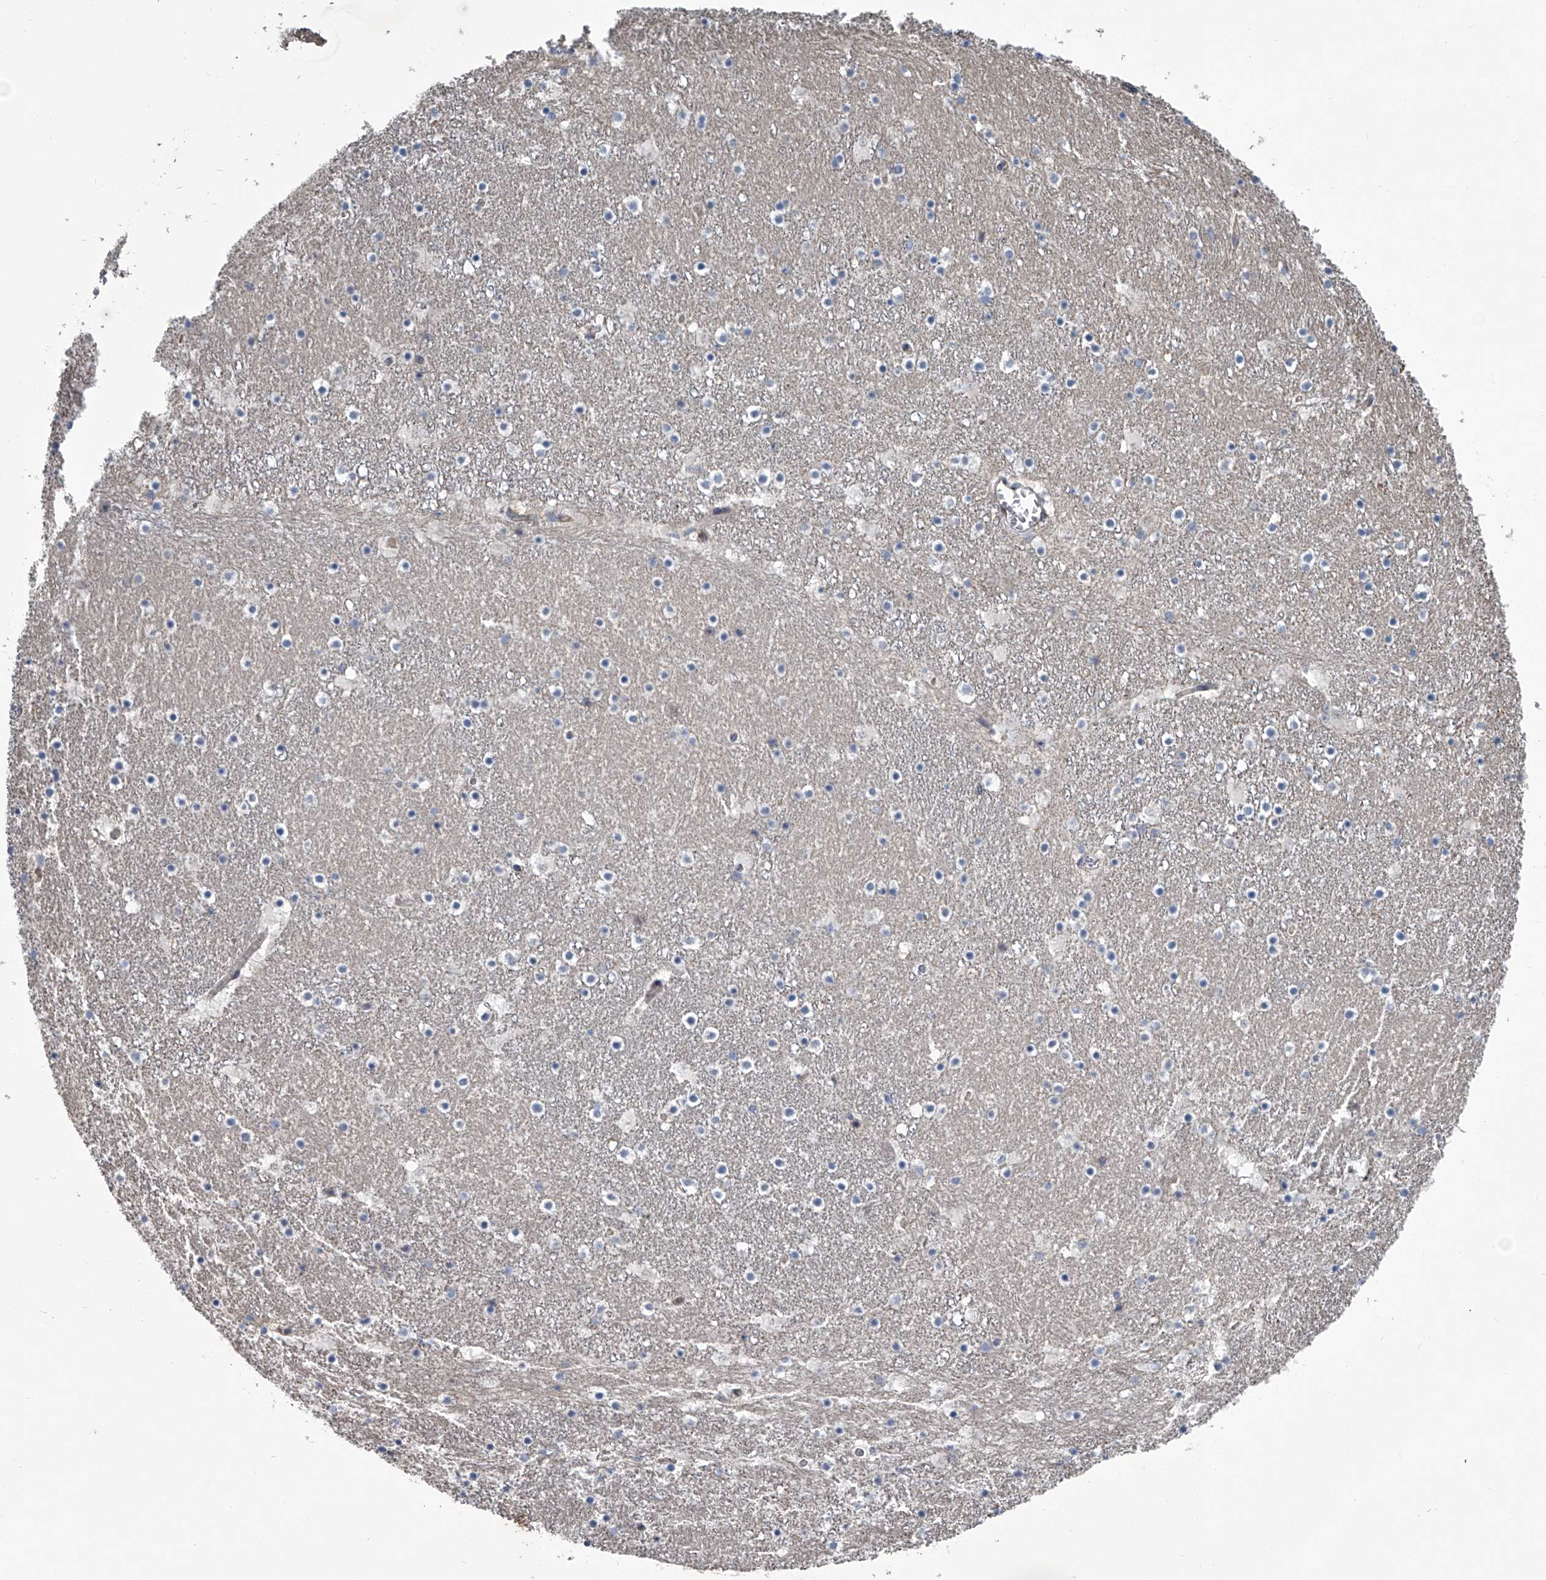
{"staining": {"intensity": "negative", "quantity": "none", "location": "none"}, "tissue": "caudate", "cell_type": "Glial cells", "image_type": "normal", "snomed": [{"axis": "morphology", "description": "Normal tissue, NOS"}, {"axis": "topography", "description": "Lateral ventricle wall"}], "caption": "Glial cells show no significant protein staining in unremarkable caudate. (DAB (3,3'-diaminobenzidine) IHC with hematoxylin counter stain).", "gene": "ABCG1", "patient": {"sex": "male", "age": 45}}